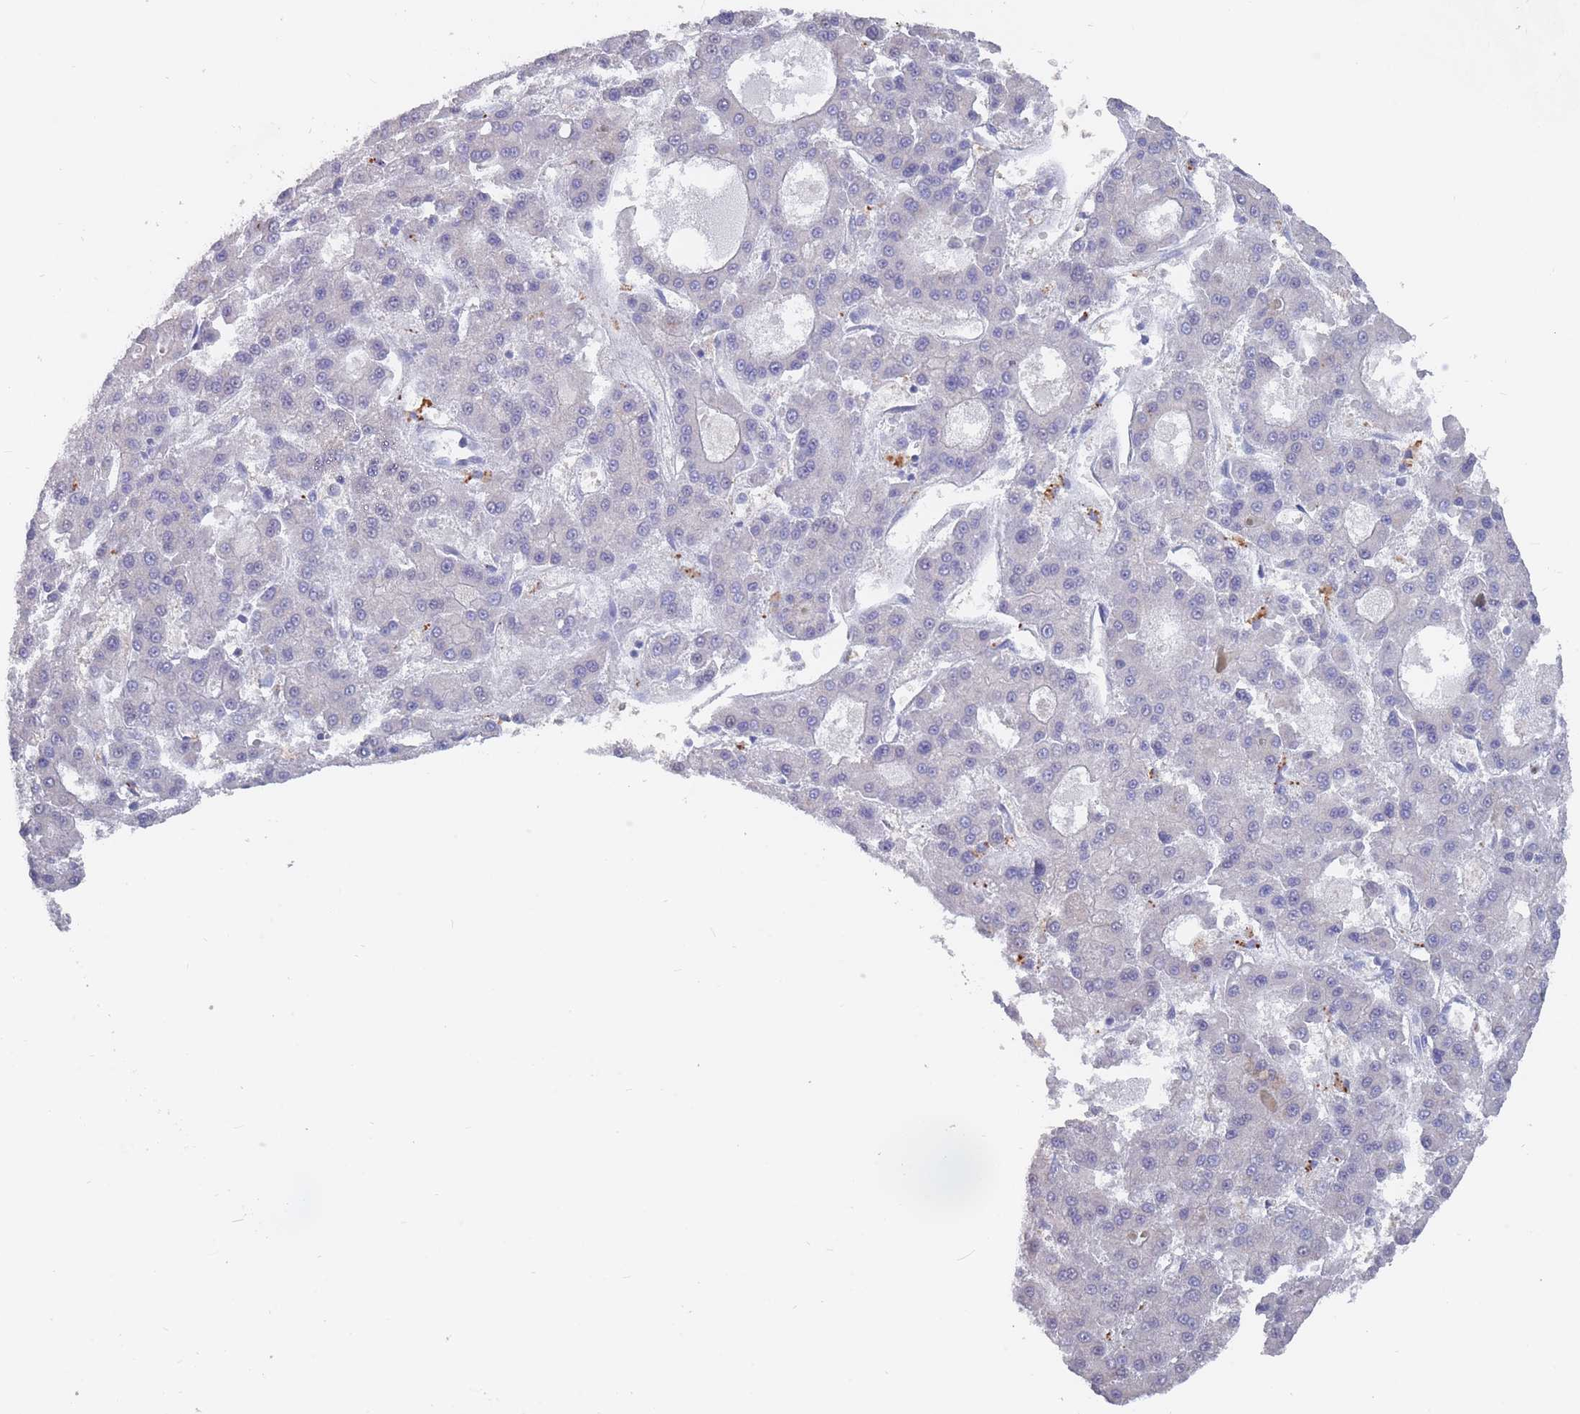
{"staining": {"intensity": "negative", "quantity": "none", "location": "none"}, "tissue": "liver cancer", "cell_type": "Tumor cells", "image_type": "cancer", "snomed": [{"axis": "morphology", "description": "Carcinoma, Hepatocellular, NOS"}, {"axis": "topography", "description": "Liver"}], "caption": "Liver hepatocellular carcinoma stained for a protein using immunohistochemistry demonstrates no expression tumor cells.", "gene": "CYP51A1", "patient": {"sex": "male", "age": 70}}